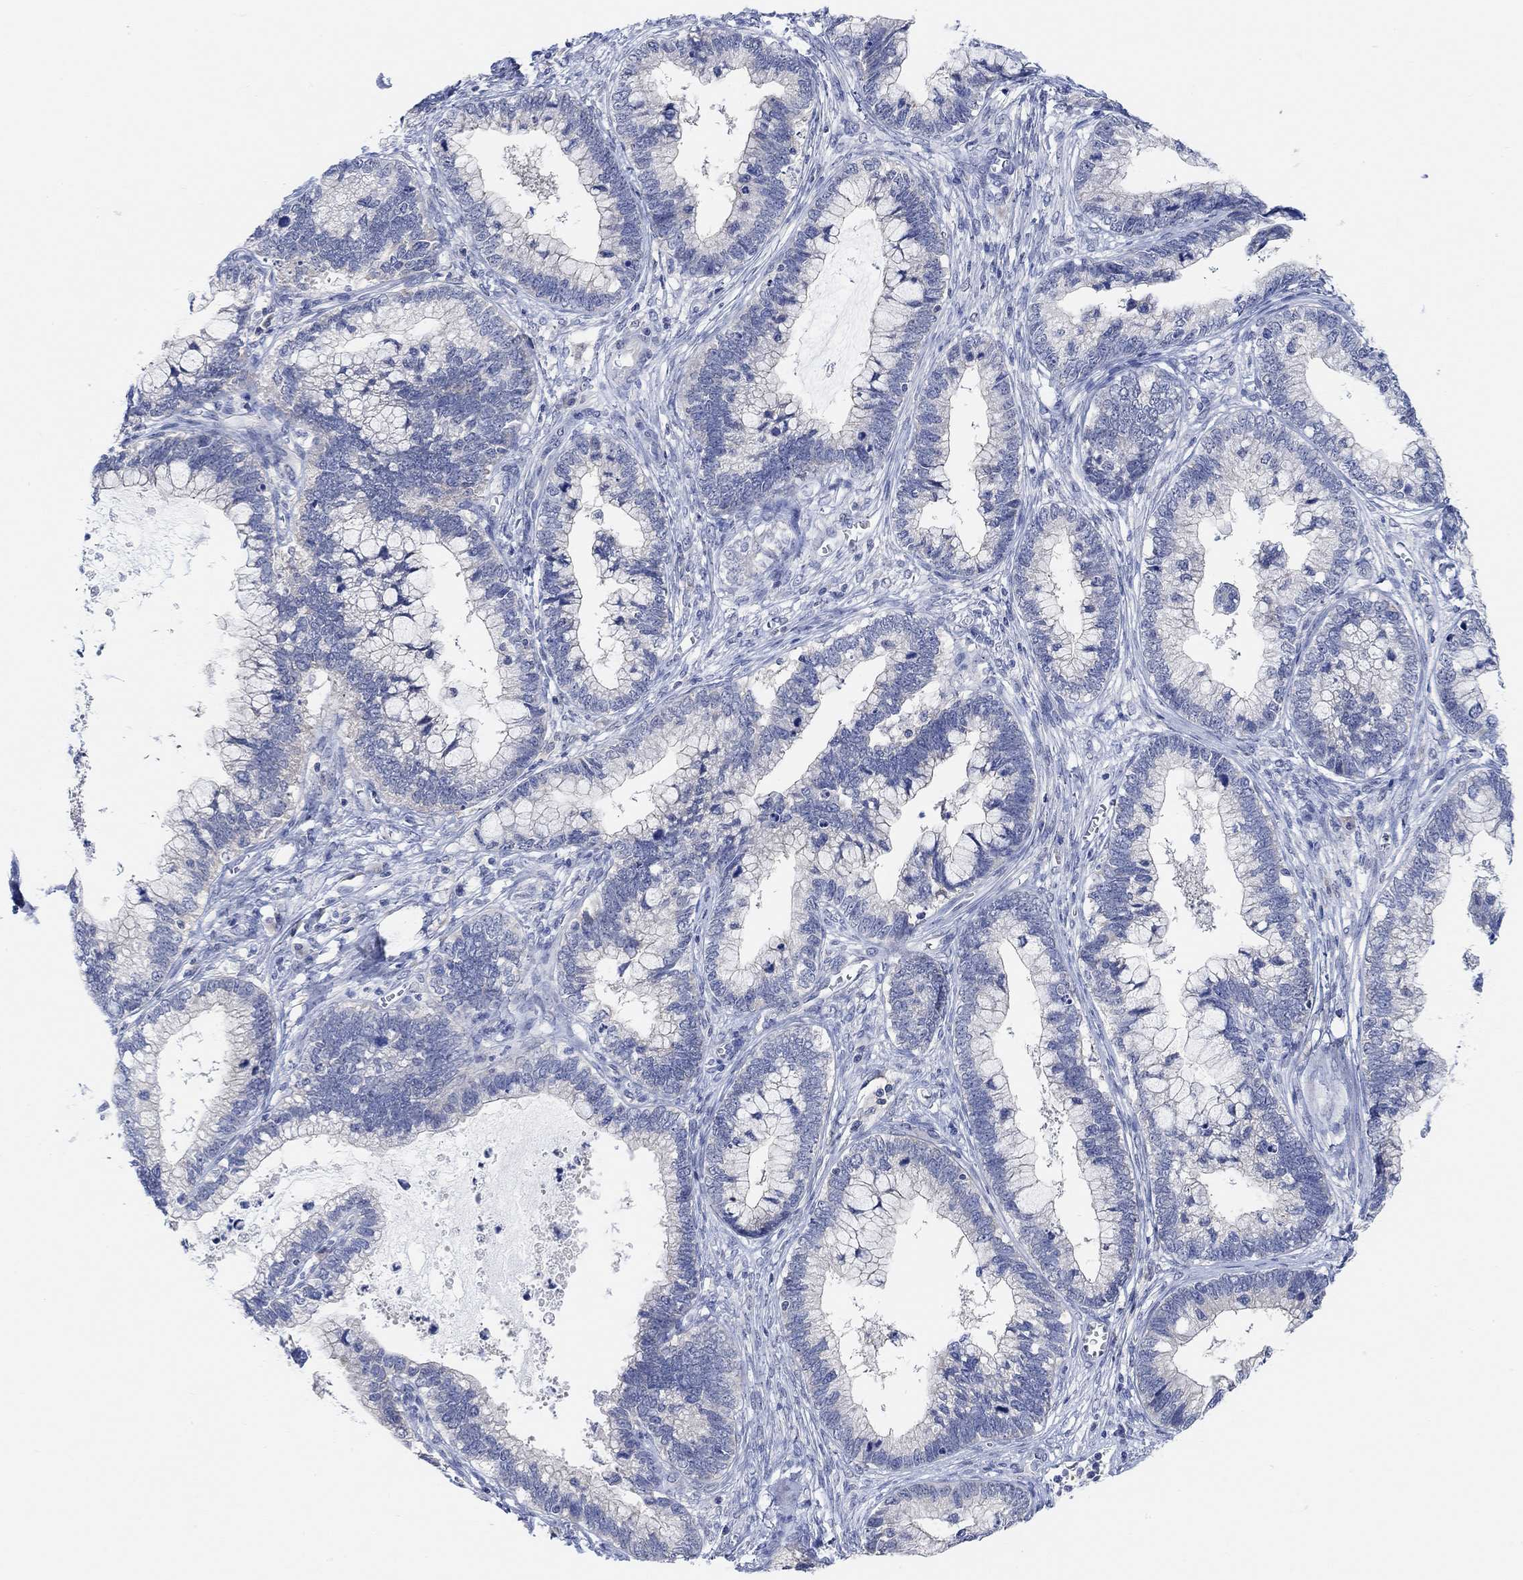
{"staining": {"intensity": "negative", "quantity": "none", "location": "none"}, "tissue": "cervical cancer", "cell_type": "Tumor cells", "image_type": "cancer", "snomed": [{"axis": "morphology", "description": "Adenocarcinoma, NOS"}, {"axis": "topography", "description": "Cervix"}], "caption": "Photomicrograph shows no protein expression in tumor cells of cervical cancer (adenocarcinoma) tissue.", "gene": "RIMS1", "patient": {"sex": "female", "age": 44}}